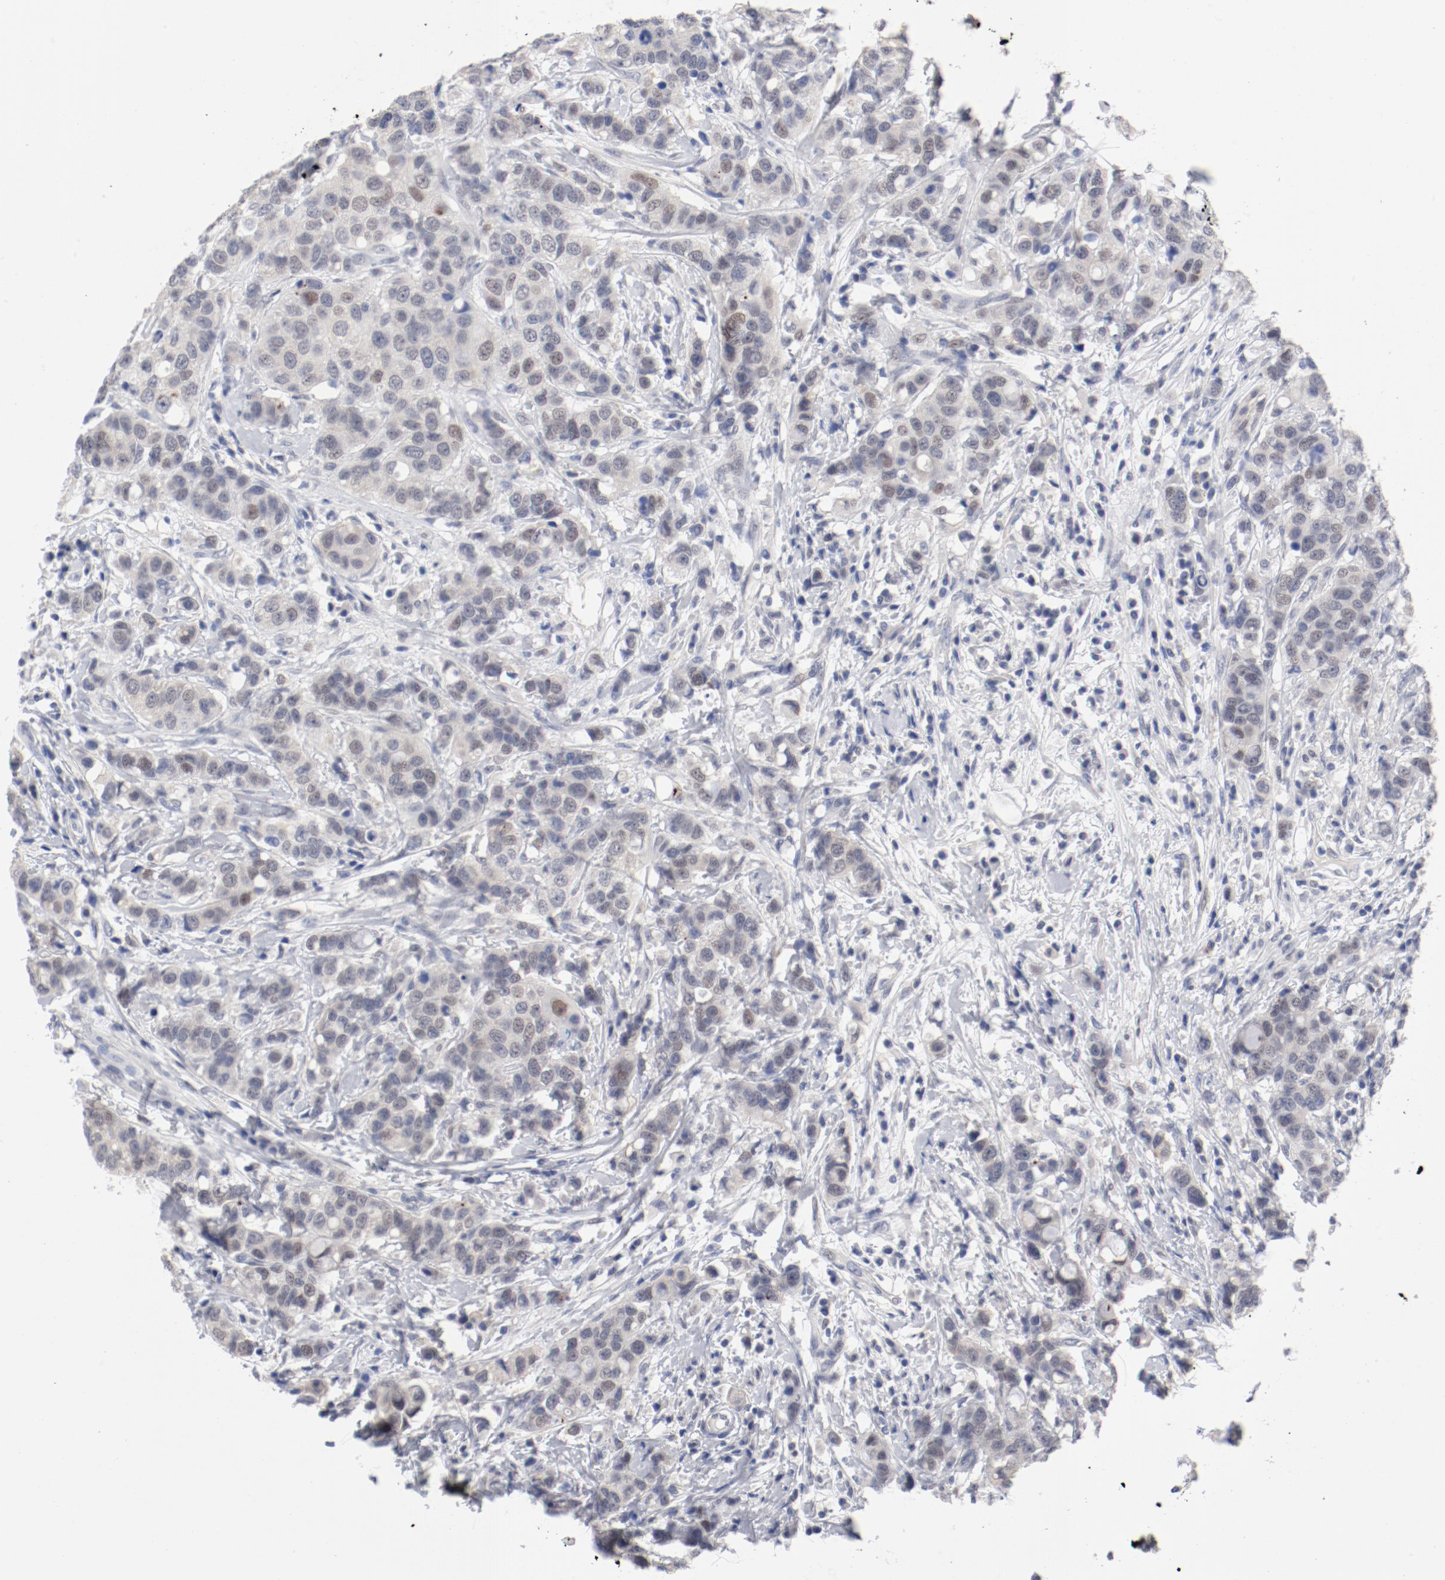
{"staining": {"intensity": "weak", "quantity": "<25%", "location": "nuclear"}, "tissue": "breast cancer", "cell_type": "Tumor cells", "image_type": "cancer", "snomed": [{"axis": "morphology", "description": "Duct carcinoma"}, {"axis": "topography", "description": "Breast"}], "caption": "The micrograph exhibits no significant expression in tumor cells of breast cancer (intraductal carcinoma).", "gene": "ANKLE2", "patient": {"sex": "female", "age": 27}}